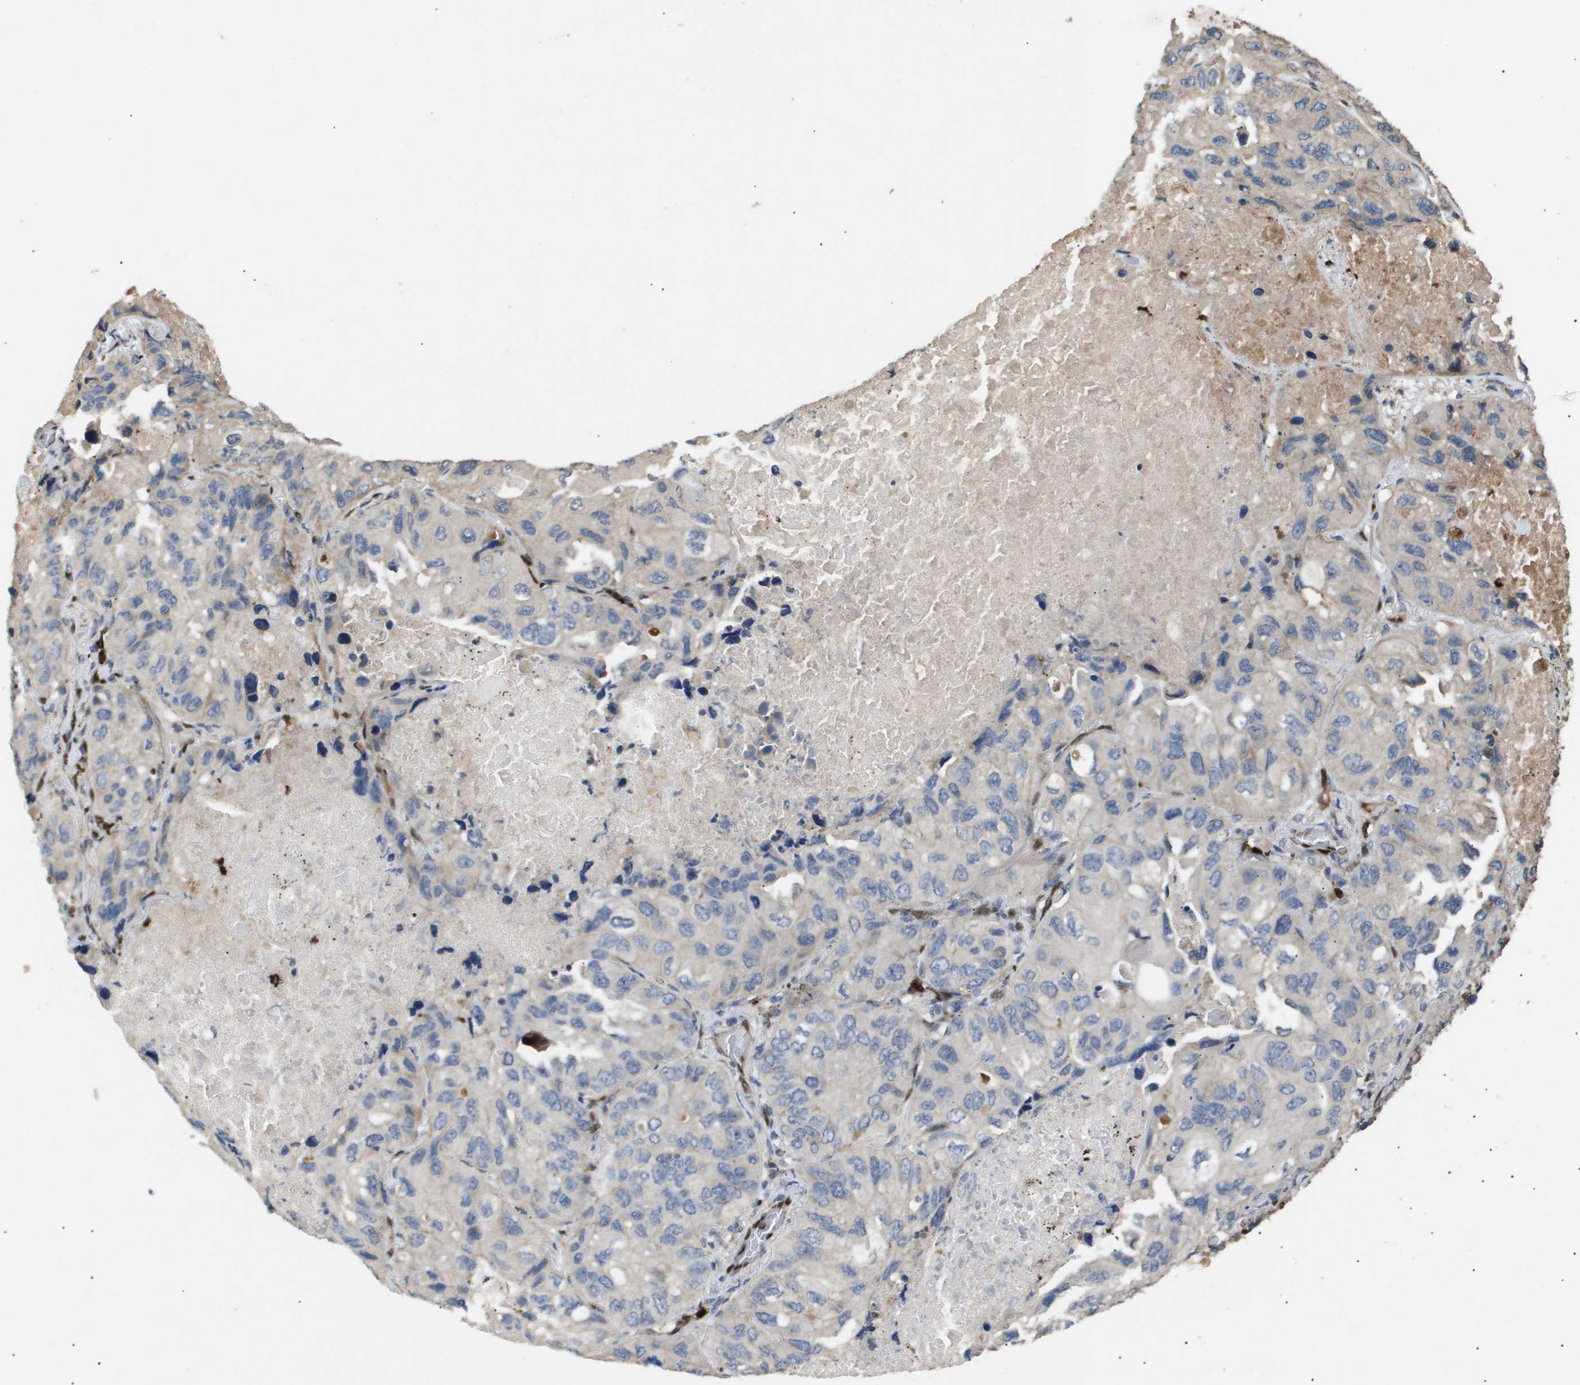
{"staining": {"intensity": "negative", "quantity": "none", "location": "none"}, "tissue": "lung cancer", "cell_type": "Tumor cells", "image_type": "cancer", "snomed": [{"axis": "morphology", "description": "Squamous cell carcinoma, NOS"}, {"axis": "topography", "description": "Lung"}], "caption": "There is no significant positivity in tumor cells of lung cancer (squamous cell carcinoma).", "gene": "ERG", "patient": {"sex": "female", "age": 73}}